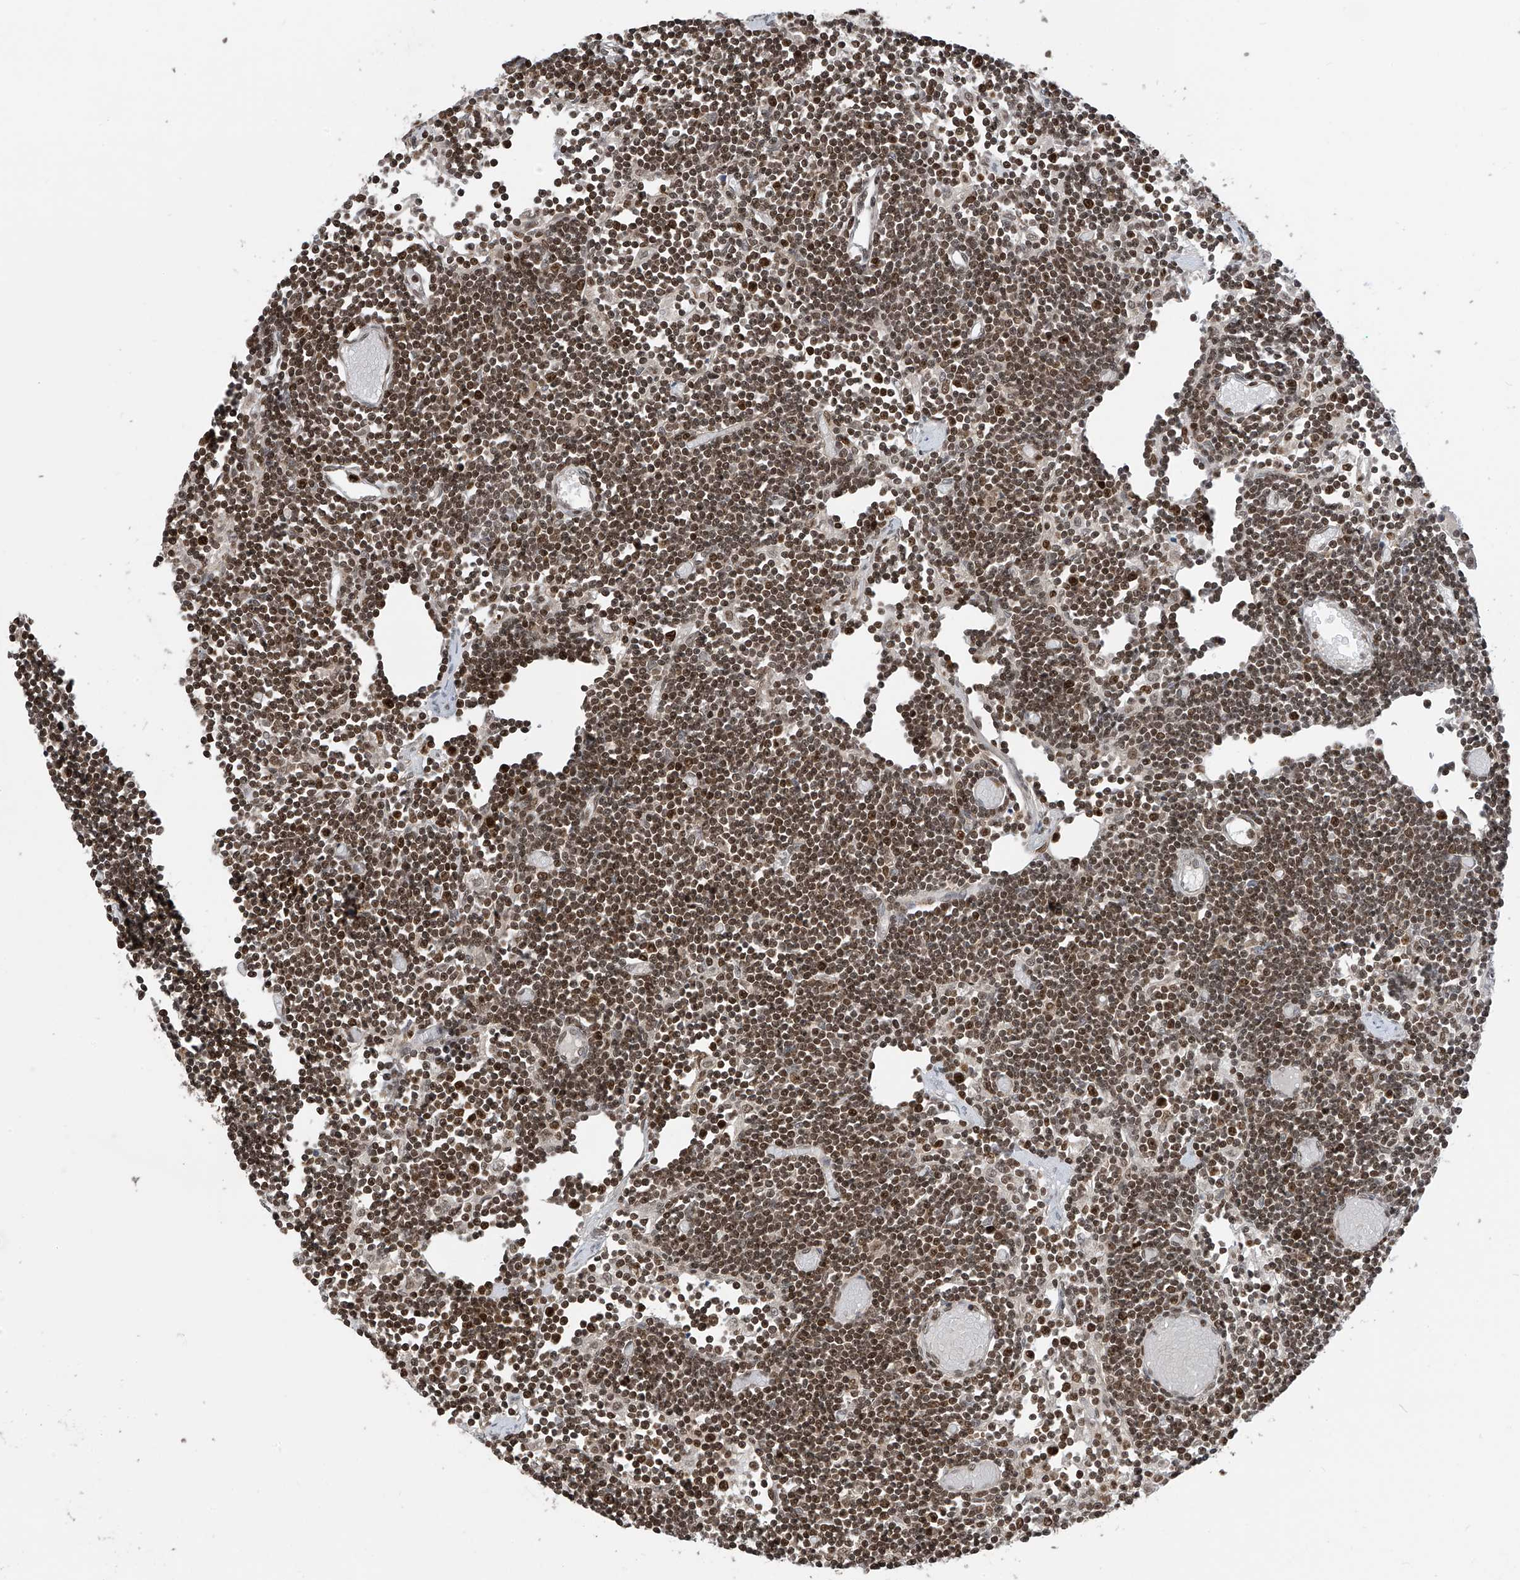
{"staining": {"intensity": "strong", "quantity": ">75%", "location": "nuclear"}, "tissue": "lymph node", "cell_type": "Germinal center cells", "image_type": "normal", "snomed": [{"axis": "morphology", "description": "Normal tissue, NOS"}, {"axis": "topography", "description": "Lymph node"}], "caption": "A photomicrograph of human lymph node stained for a protein displays strong nuclear brown staining in germinal center cells. (DAB IHC, brown staining for protein, blue staining for nuclei).", "gene": "DNAJC9", "patient": {"sex": "female", "age": 11}}